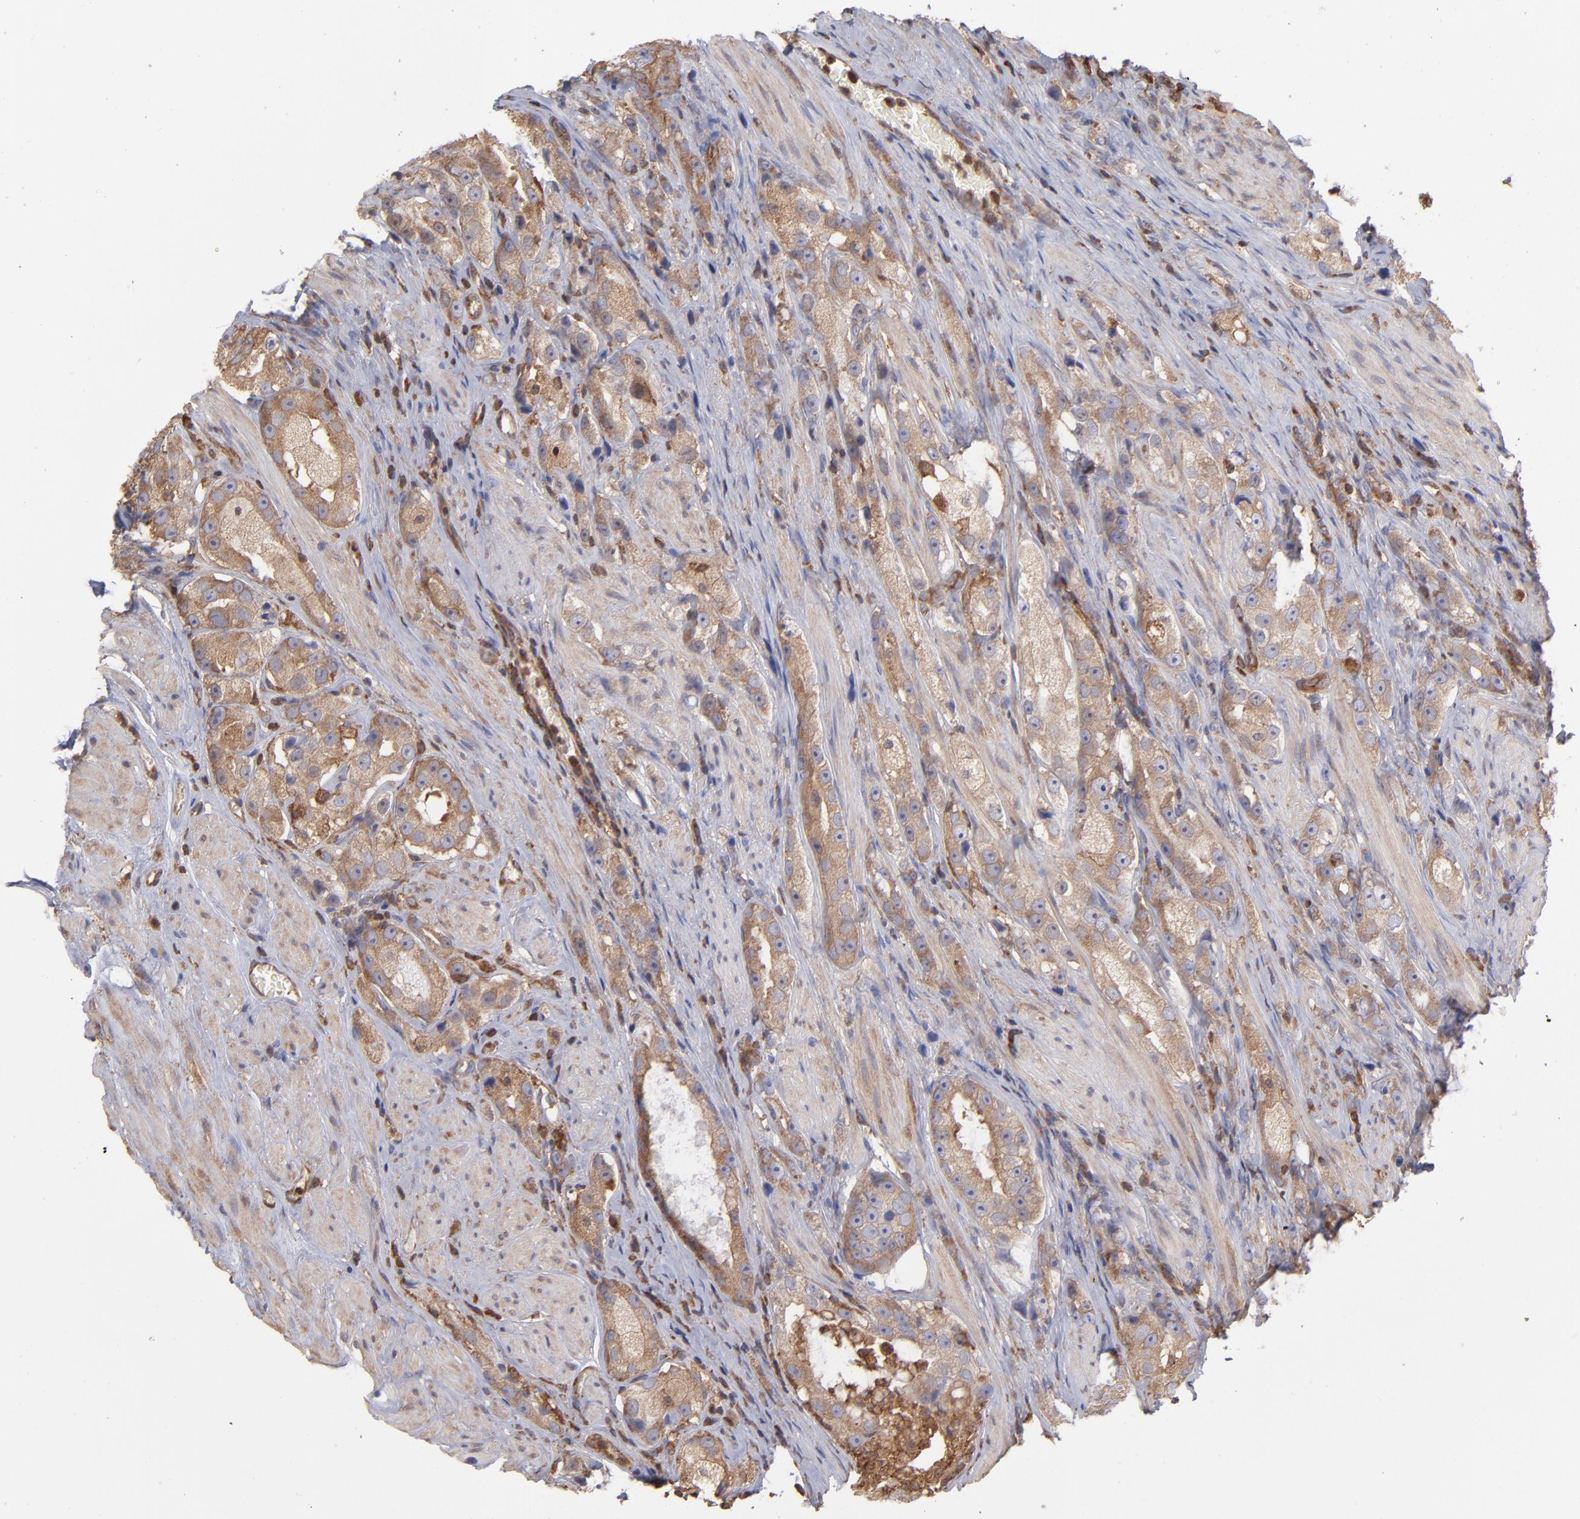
{"staining": {"intensity": "weak", "quantity": "<25%", "location": "cytoplasmic/membranous"}, "tissue": "prostate cancer", "cell_type": "Tumor cells", "image_type": "cancer", "snomed": [{"axis": "morphology", "description": "Adenocarcinoma, High grade"}, {"axis": "topography", "description": "Prostate"}], "caption": "A micrograph of human prostate cancer (adenocarcinoma (high-grade)) is negative for staining in tumor cells.", "gene": "MAPRE1", "patient": {"sex": "male", "age": 63}}